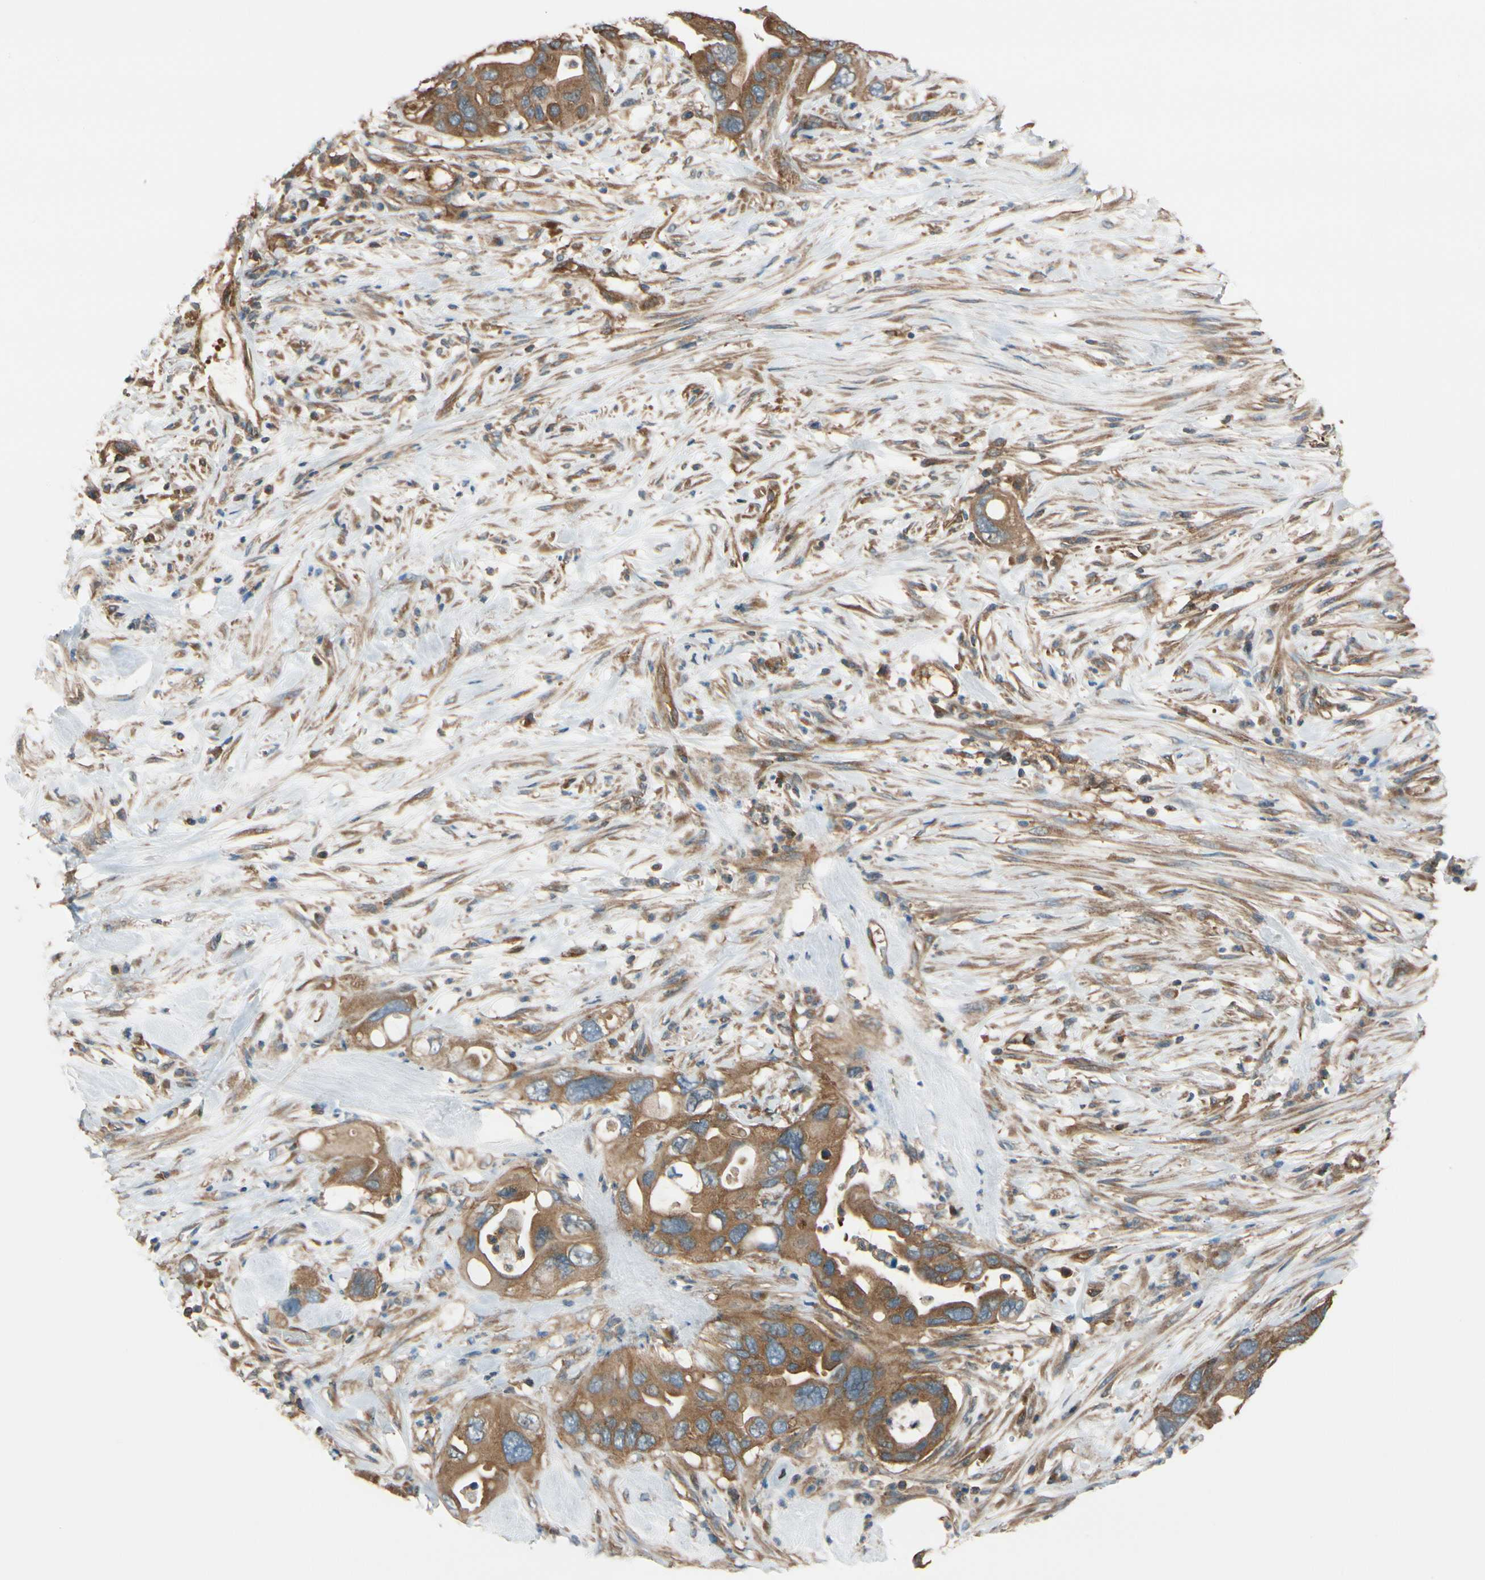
{"staining": {"intensity": "moderate", "quantity": "25%-75%", "location": "cytoplasmic/membranous"}, "tissue": "pancreatic cancer", "cell_type": "Tumor cells", "image_type": "cancer", "snomed": [{"axis": "morphology", "description": "Adenocarcinoma, NOS"}, {"axis": "topography", "description": "Pancreas"}], "caption": "Adenocarcinoma (pancreatic) stained with a brown dye exhibits moderate cytoplasmic/membranous positive expression in approximately 25%-75% of tumor cells.", "gene": "EPS15", "patient": {"sex": "female", "age": 71}}